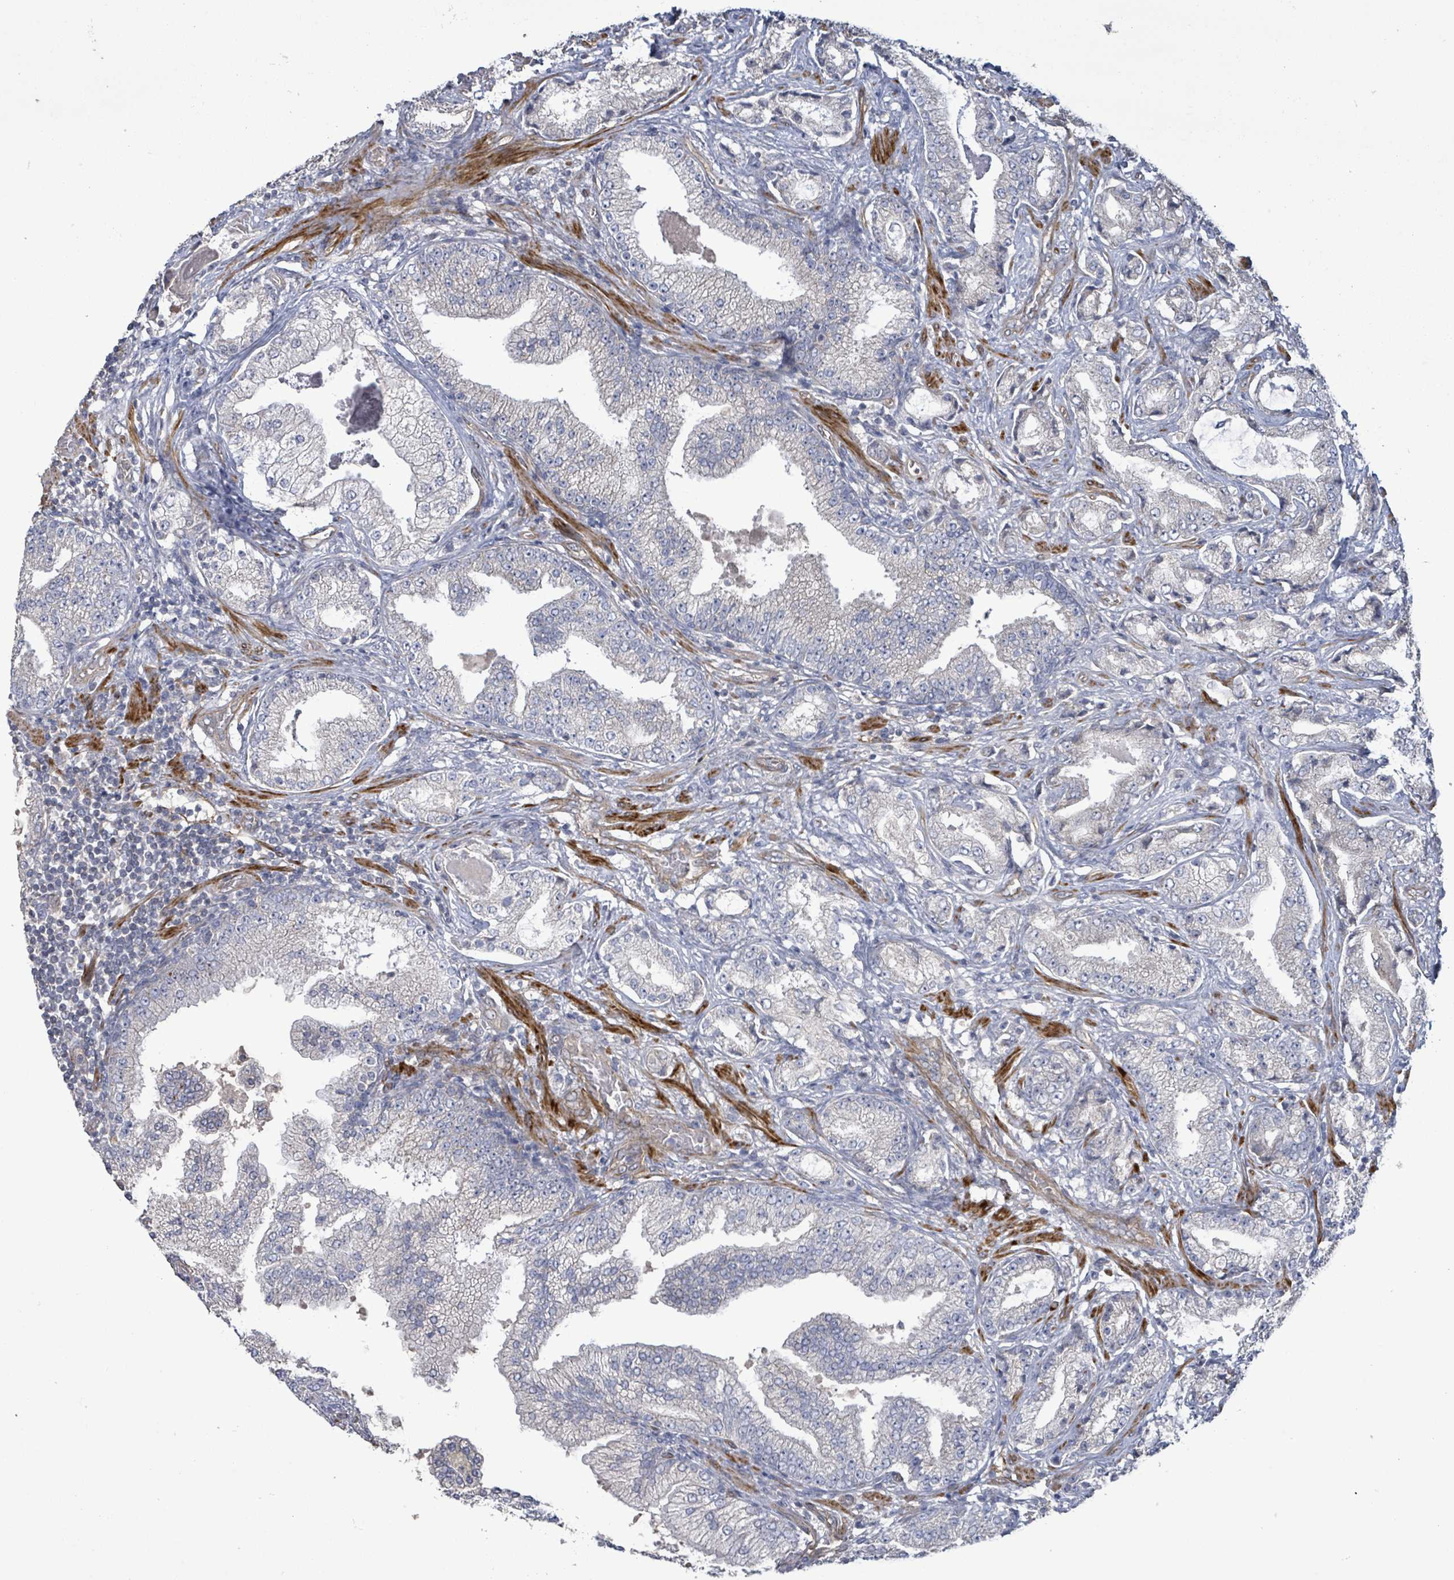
{"staining": {"intensity": "negative", "quantity": "none", "location": "none"}, "tissue": "prostate cancer", "cell_type": "Tumor cells", "image_type": "cancer", "snomed": [{"axis": "morphology", "description": "Adenocarcinoma, High grade"}, {"axis": "topography", "description": "Prostate"}], "caption": "Image shows no protein staining in tumor cells of prostate cancer (high-grade adenocarcinoma) tissue.", "gene": "KANK3", "patient": {"sex": "male", "age": 68}}